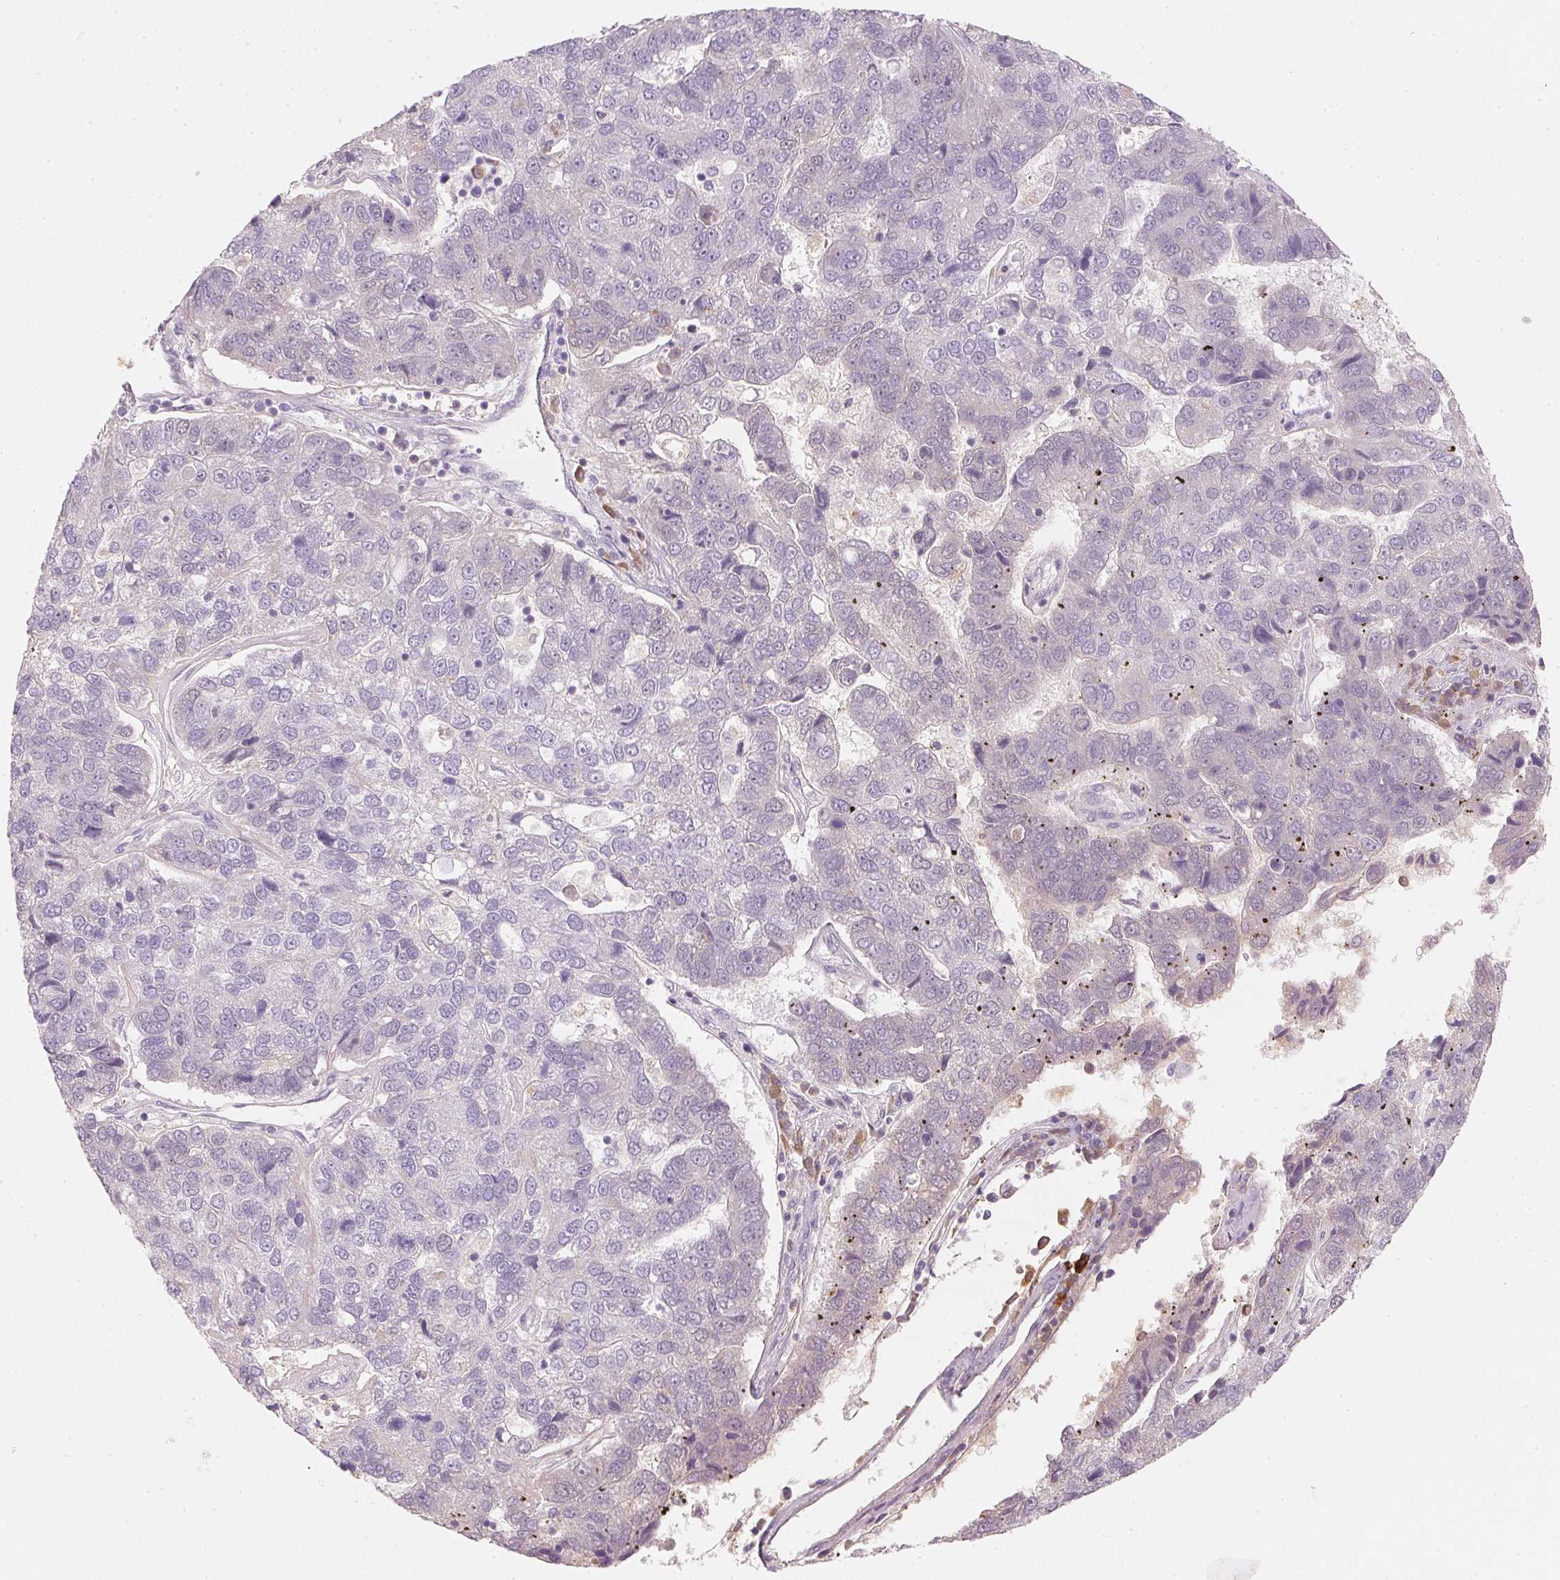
{"staining": {"intensity": "negative", "quantity": "none", "location": "none"}, "tissue": "pancreatic cancer", "cell_type": "Tumor cells", "image_type": "cancer", "snomed": [{"axis": "morphology", "description": "Adenocarcinoma, NOS"}, {"axis": "topography", "description": "Pancreas"}], "caption": "Pancreatic cancer (adenocarcinoma) stained for a protein using immunohistochemistry reveals no expression tumor cells.", "gene": "RMDN2", "patient": {"sex": "female", "age": 61}}